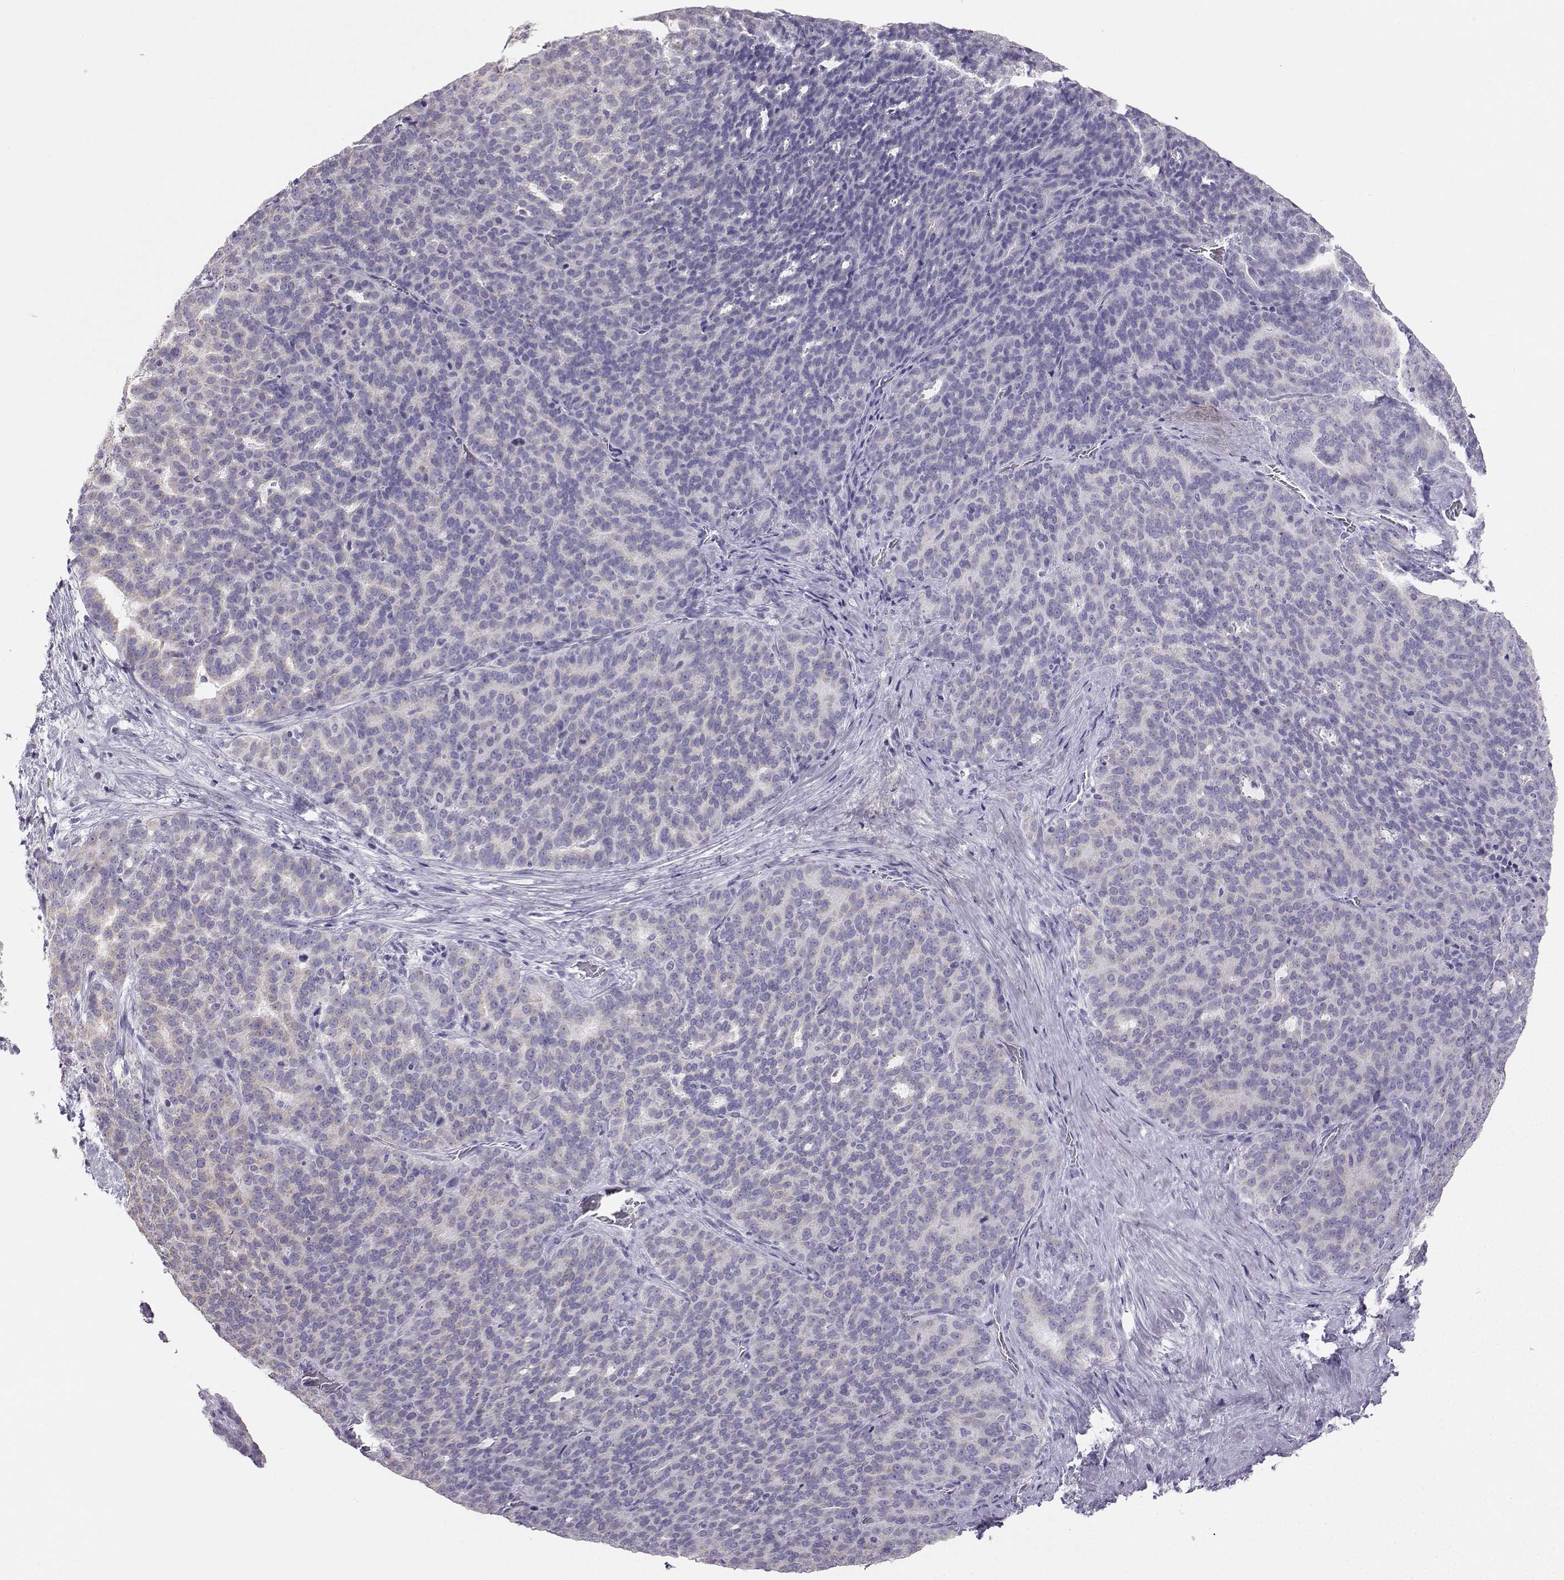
{"staining": {"intensity": "weak", "quantity": "<25%", "location": "cytoplasmic/membranous"}, "tissue": "liver cancer", "cell_type": "Tumor cells", "image_type": "cancer", "snomed": [{"axis": "morphology", "description": "Cholangiocarcinoma"}, {"axis": "topography", "description": "Liver"}], "caption": "This is an IHC photomicrograph of human liver cholangiocarcinoma. There is no staining in tumor cells.", "gene": "AVP", "patient": {"sex": "female", "age": 47}}